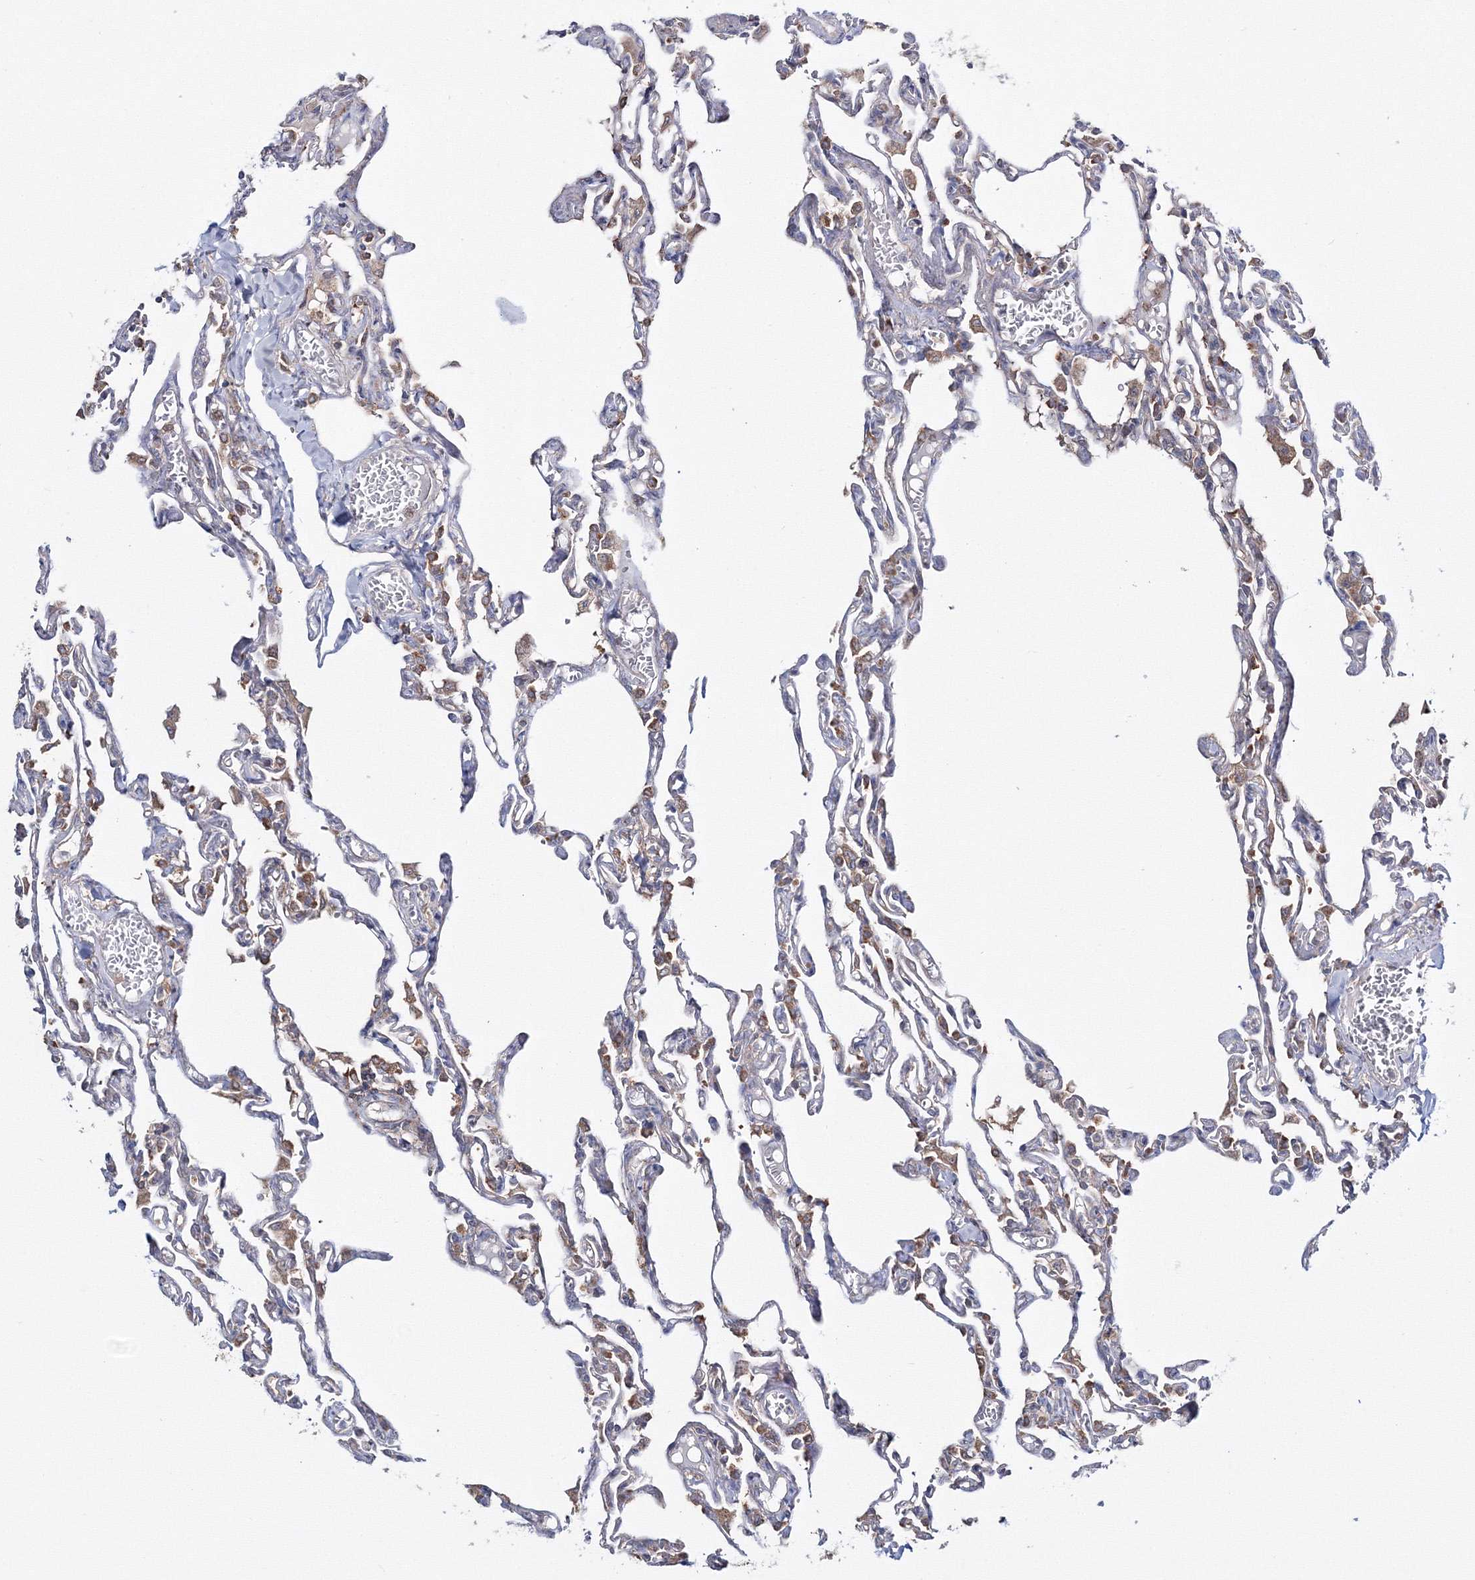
{"staining": {"intensity": "moderate", "quantity": "25%-75%", "location": "cytoplasmic/membranous"}, "tissue": "lung", "cell_type": "Alveolar cells", "image_type": "normal", "snomed": [{"axis": "morphology", "description": "Normal tissue, NOS"}, {"axis": "topography", "description": "Lung"}], "caption": "Protein staining demonstrates moderate cytoplasmic/membranous staining in about 25%-75% of alveolar cells in benign lung.", "gene": "PEX13", "patient": {"sex": "male", "age": 21}}